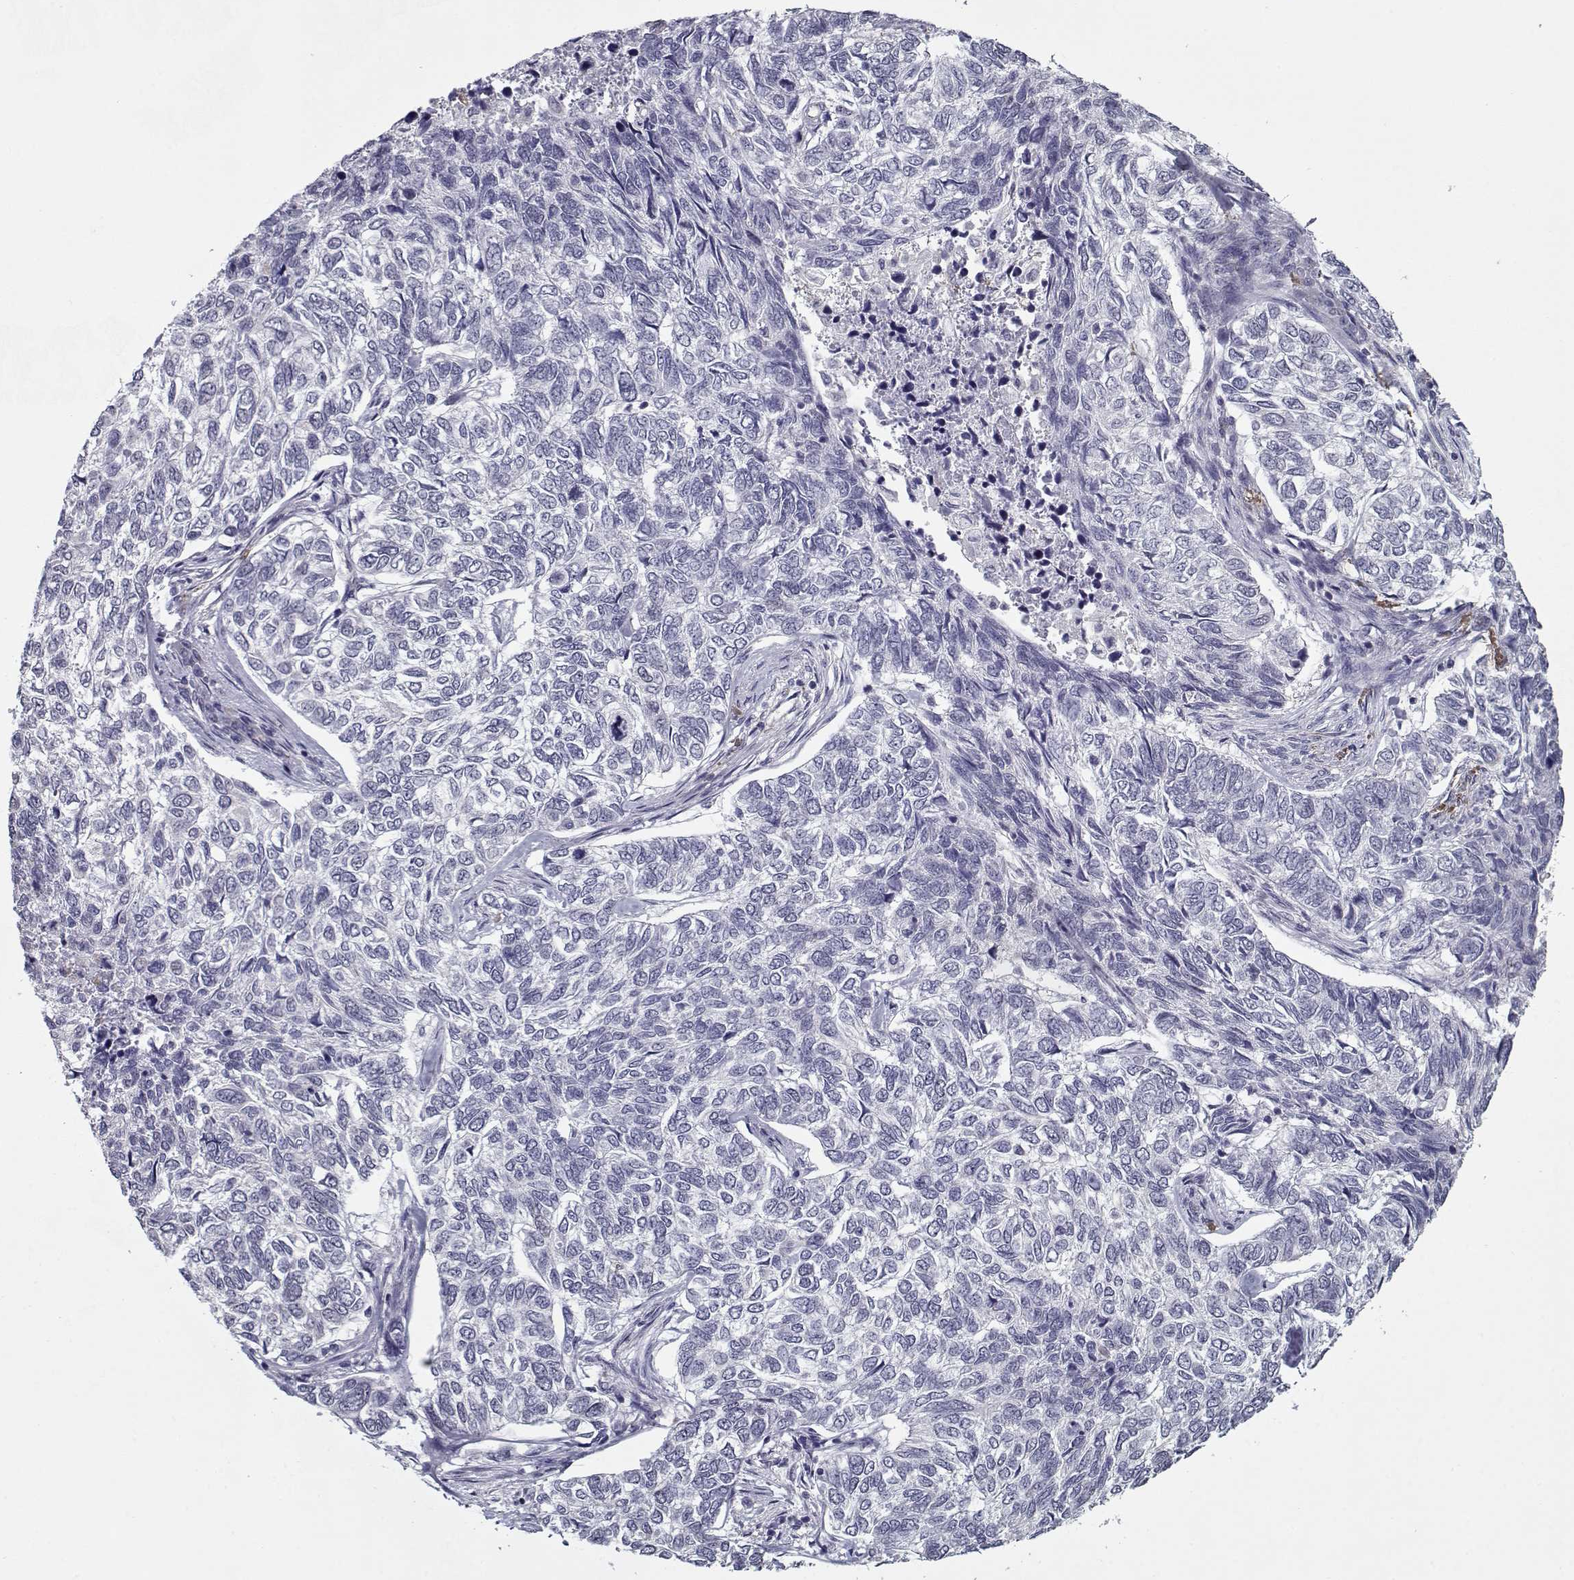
{"staining": {"intensity": "negative", "quantity": "none", "location": "none"}, "tissue": "skin cancer", "cell_type": "Tumor cells", "image_type": "cancer", "snomed": [{"axis": "morphology", "description": "Basal cell carcinoma"}, {"axis": "topography", "description": "Skin"}], "caption": "Skin cancer stained for a protein using immunohistochemistry displays no expression tumor cells.", "gene": "SEC16B", "patient": {"sex": "female", "age": 65}}